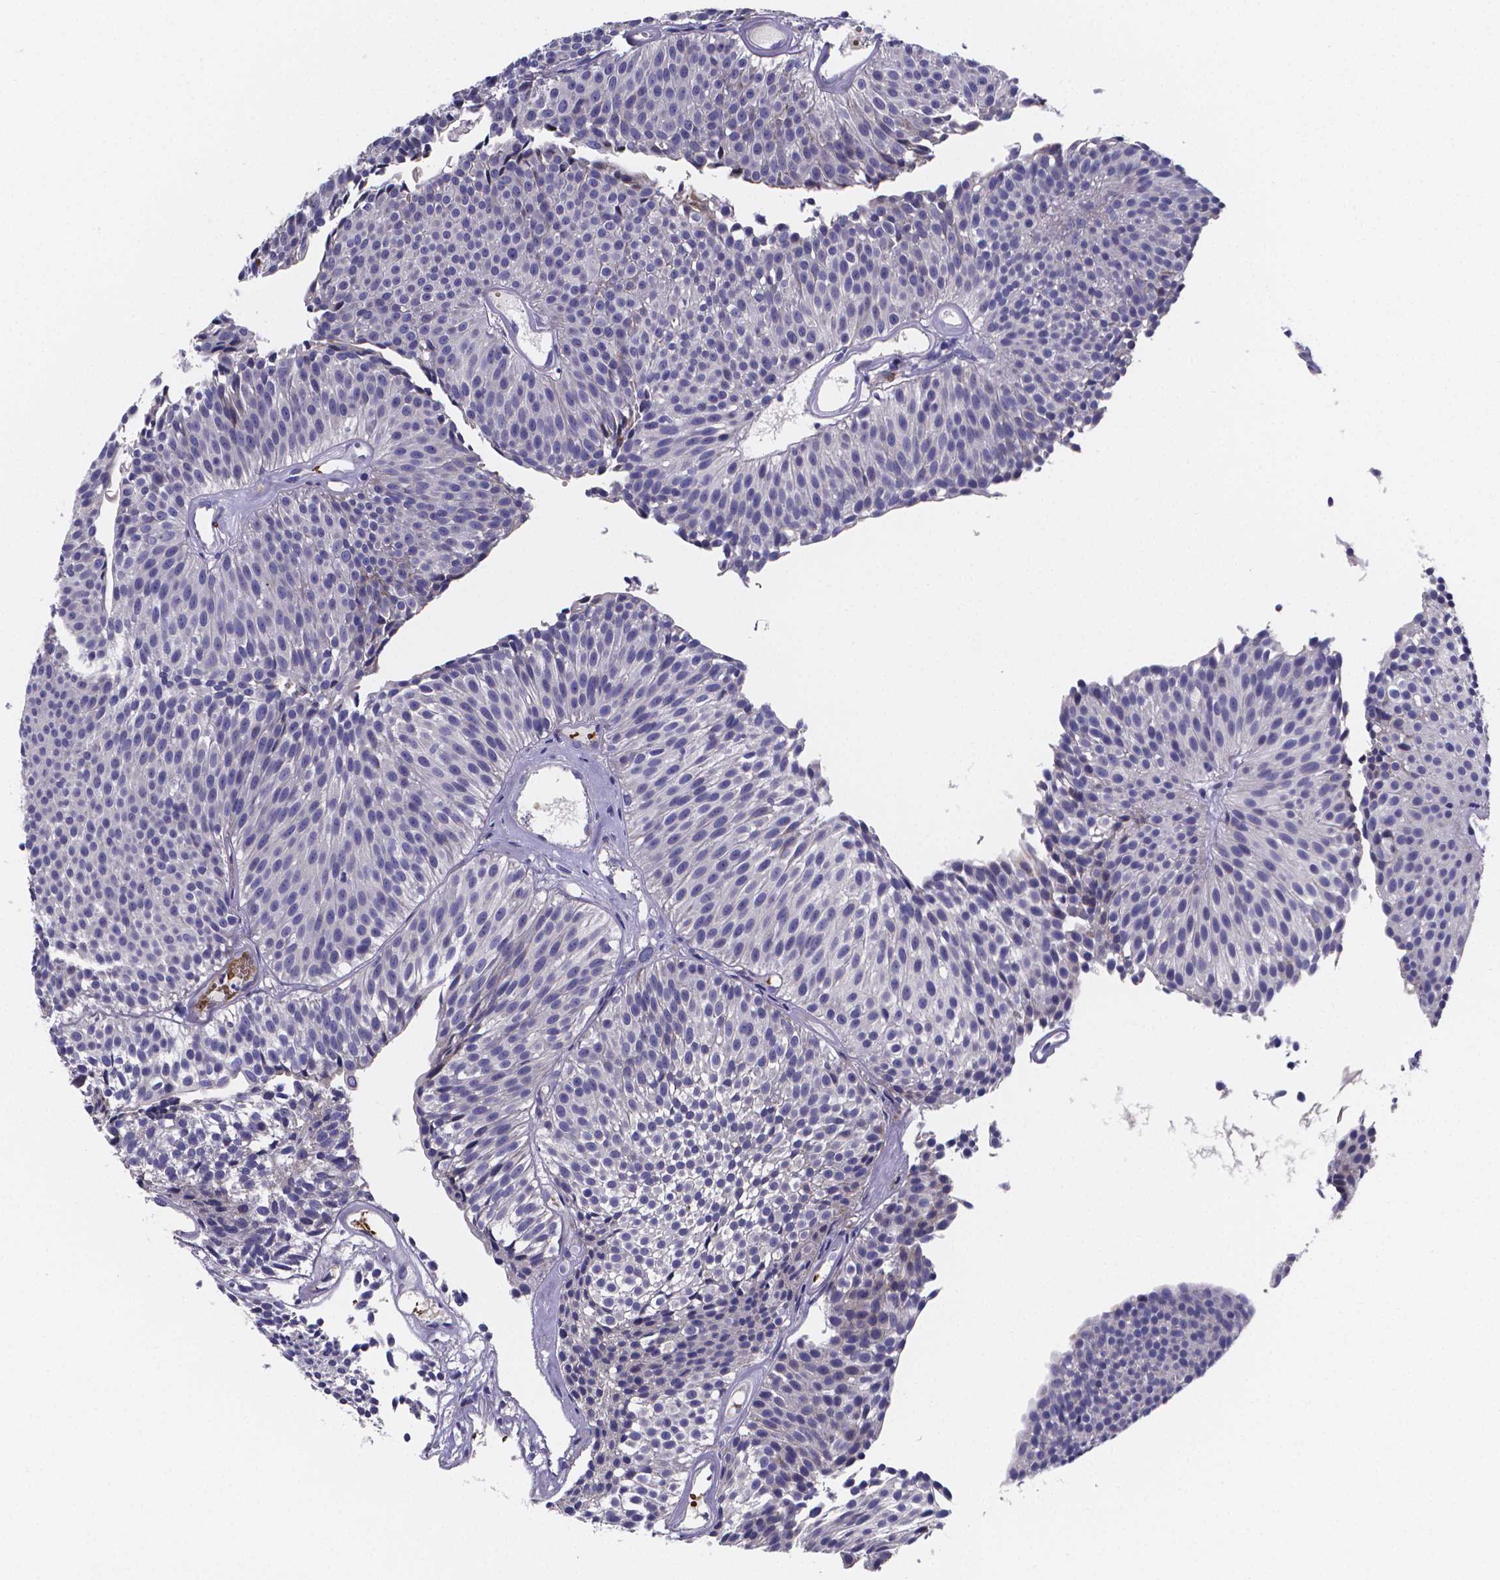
{"staining": {"intensity": "negative", "quantity": "none", "location": "none"}, "tissue": "urothelial cancer", "cell_type": "Tumor cells", "image_type": "cancer", "snomed": [{"axis": "morphology", "description": "Urothelial carcinoma, Low grade"}, {"axis": "topography", "description": "Urinary bladder"}], "caption": "Immunohistochemical staining of human urothelial cancer displays no significant positivity in tumor cells. (DAB IHC with hematoxylin counter stain).", "gene": "GABRA3", "patient": {"sex": "male", "age": 63}}